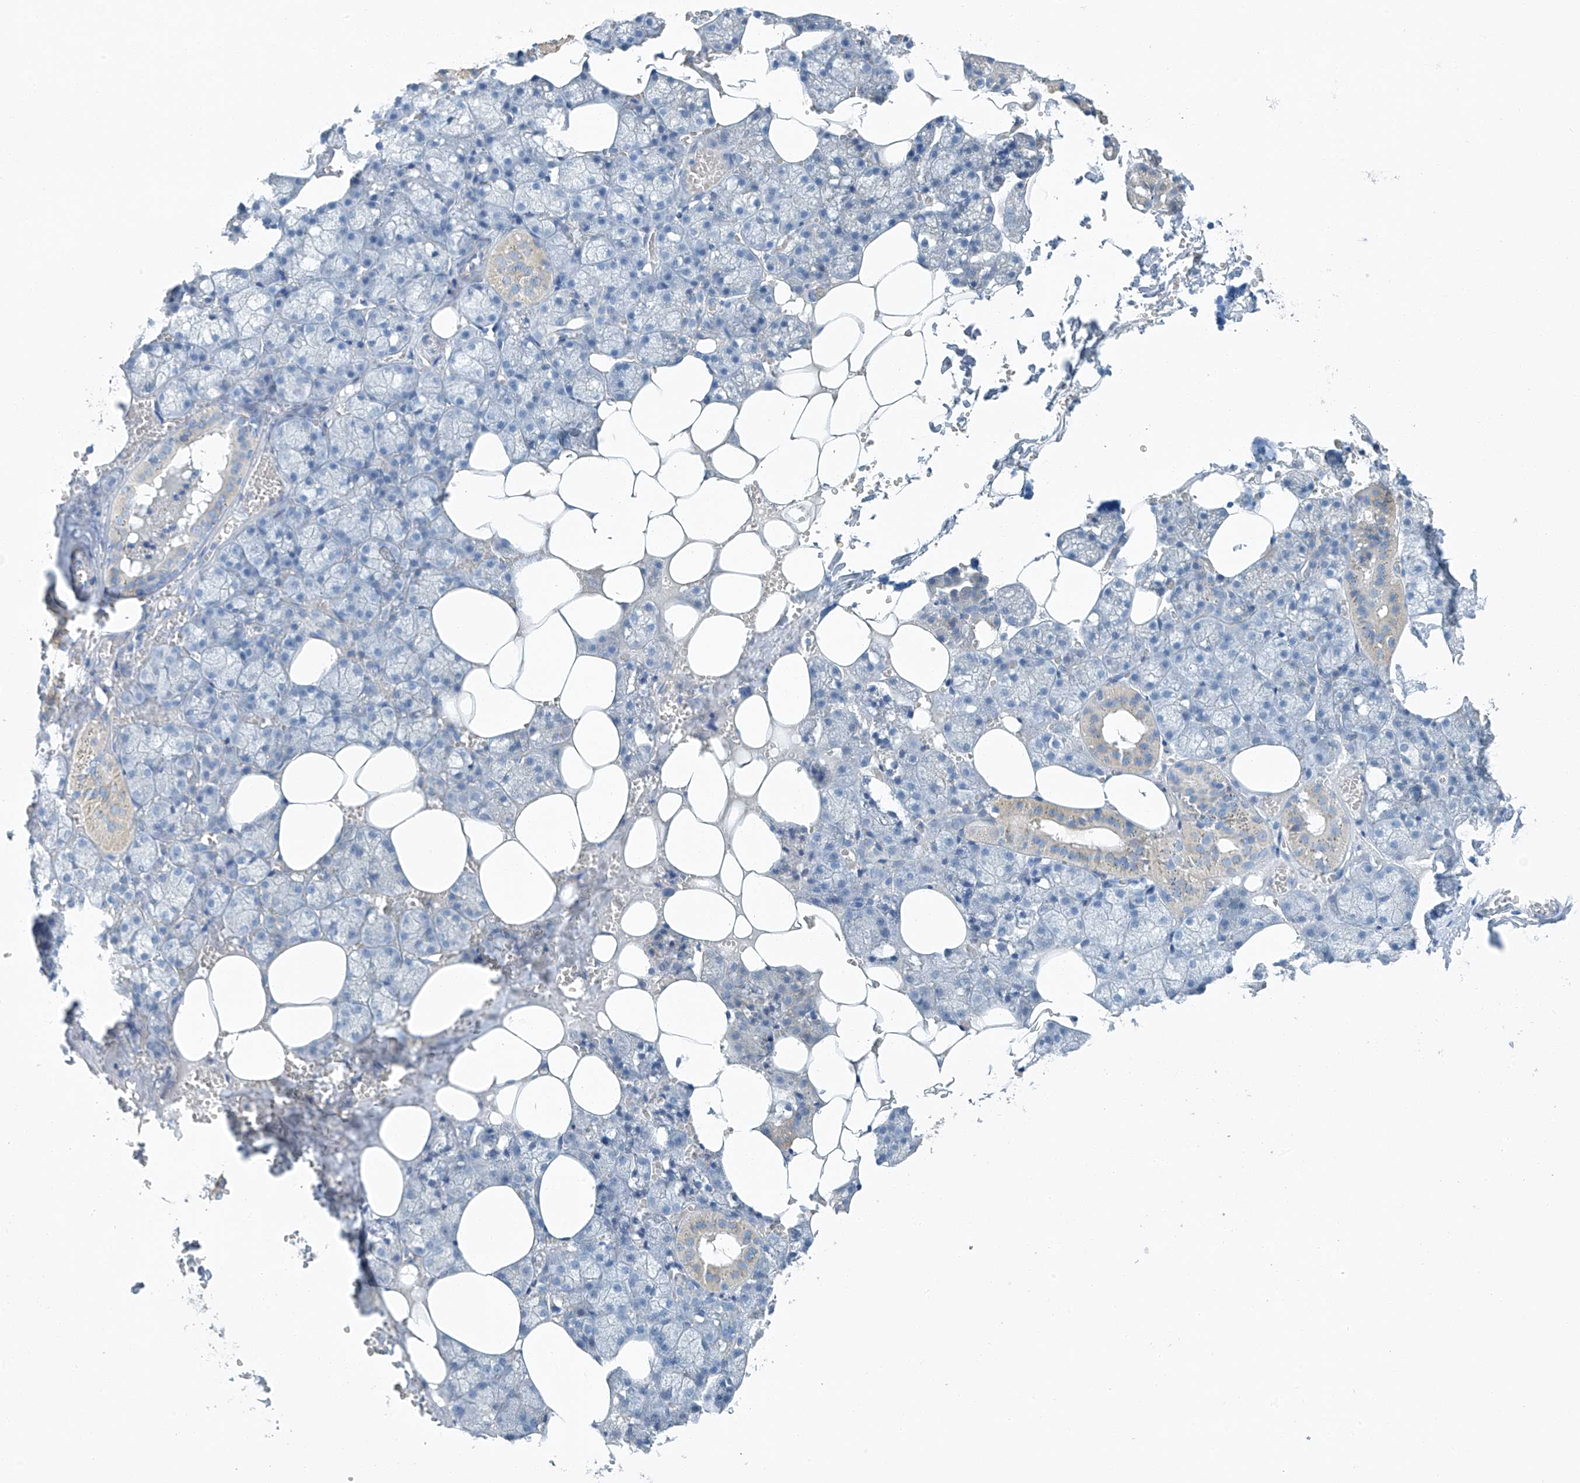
{"staining": {"intensity": "negative", "quantity": "none", "location": "none"}, "tissue": "salivary gland", "cell_type": "Glandular cells", "image_type": "normal", "snomed": [{"axis": "morphology", "description": "Normal tissue, NOS"}, {"axis": "topography", "description": "Salivary gland"}], "caption": "High power microscopy histopathology image of an IHC photomicrograph of unremarkable salivary gland, revealing no significant staining in glandular cells.", "gene": "C1orf87", "patient": {"sex": "male", "age": 62}}